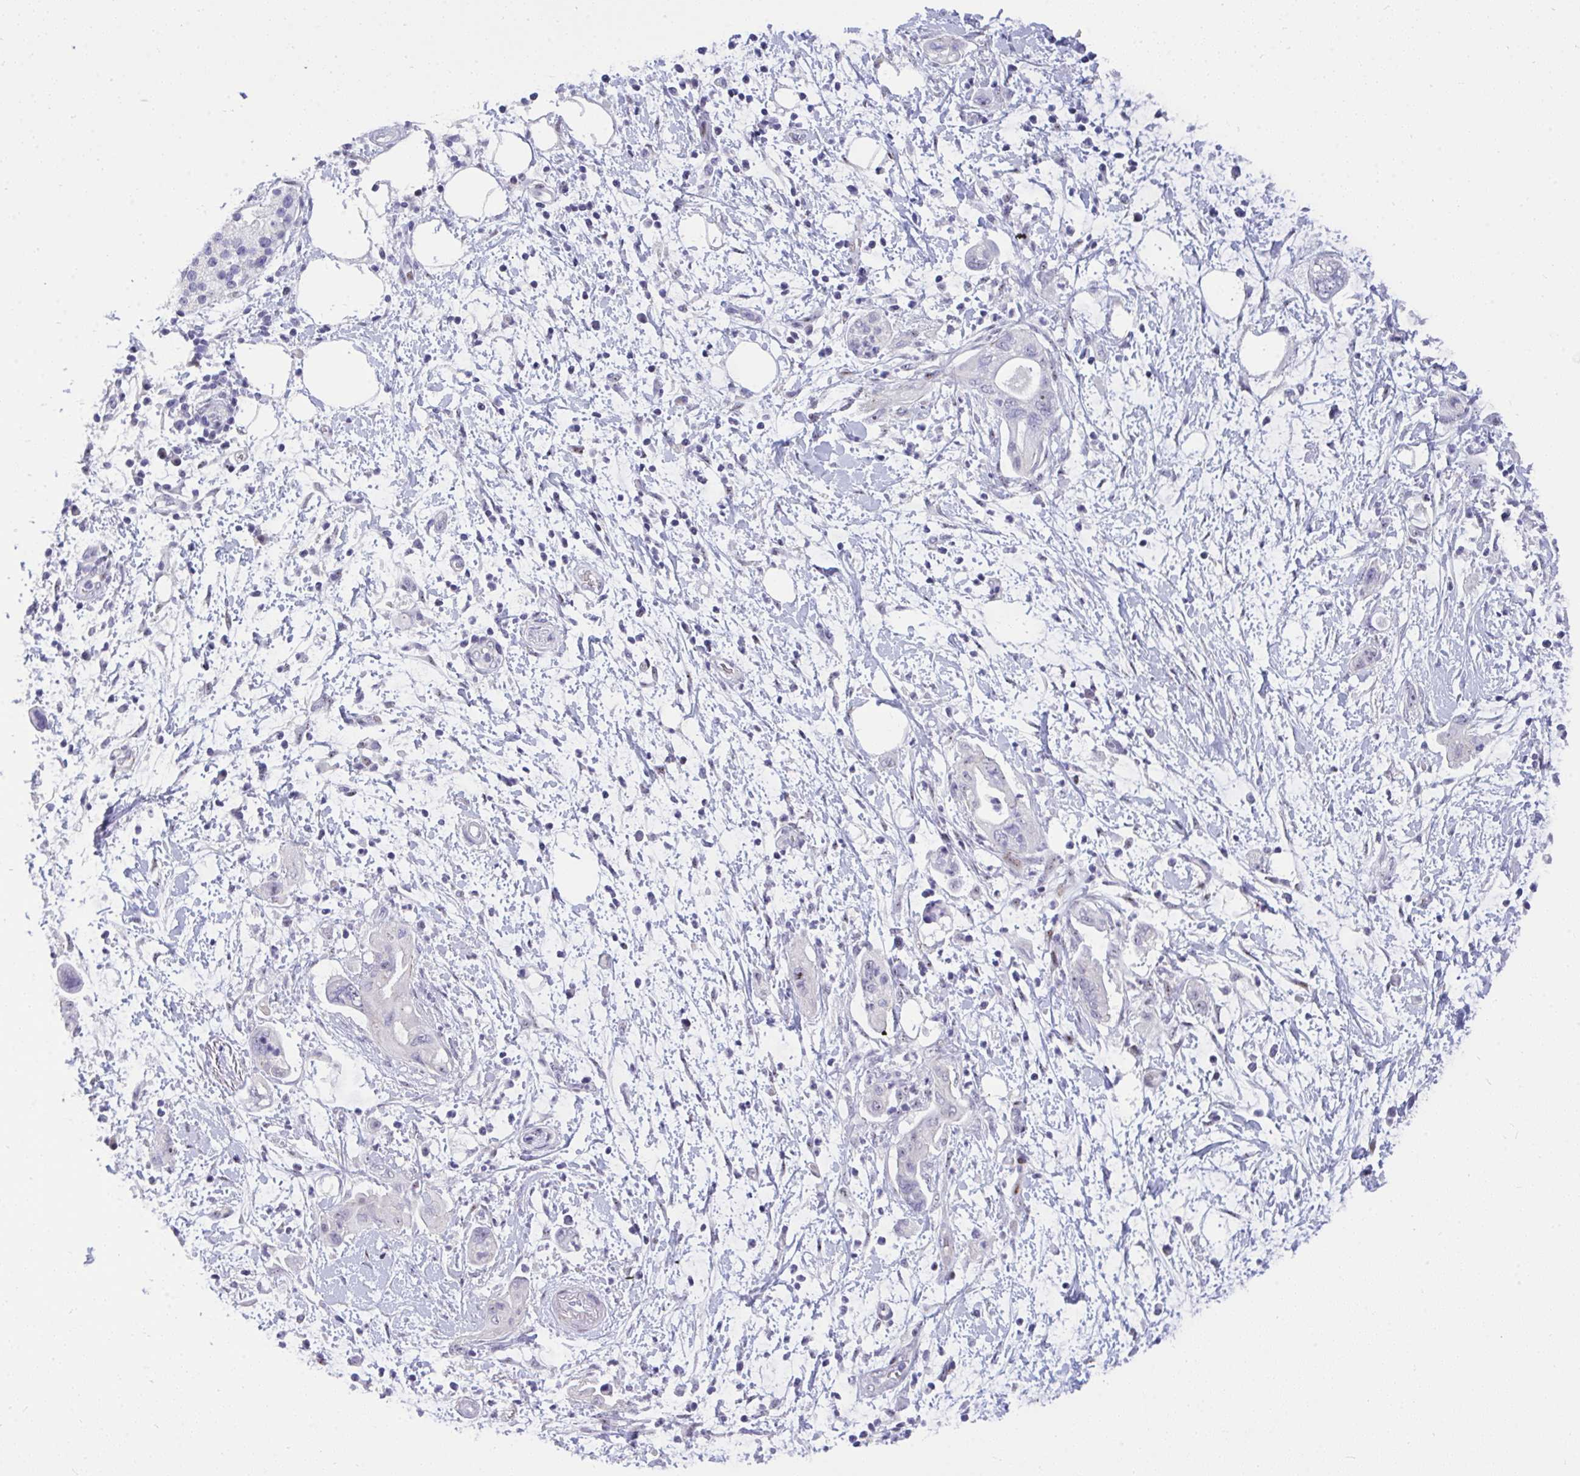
{"staining": {"intensity": "negative", "quantity": "none", "location": "none"}, "tissue": "pancreatic cancer", "cell_type": "Tumor cells", "image_type": "cancer", "snomed": [{"axis": "morphology", "description": "Adenocarcinoma, NOS"}, {"axis": "topography", "description": "Pancreas"}], "caption": "IHC micrograph of neoplastic tissue: adenocarcinoma (pancreatic) stained with DAB (3,3'-diaminobenzidine) displays no significant protein positivity in tumor cells.", "gene": "PLPPR3", "patient": {"sex": "female", "age": 73}}